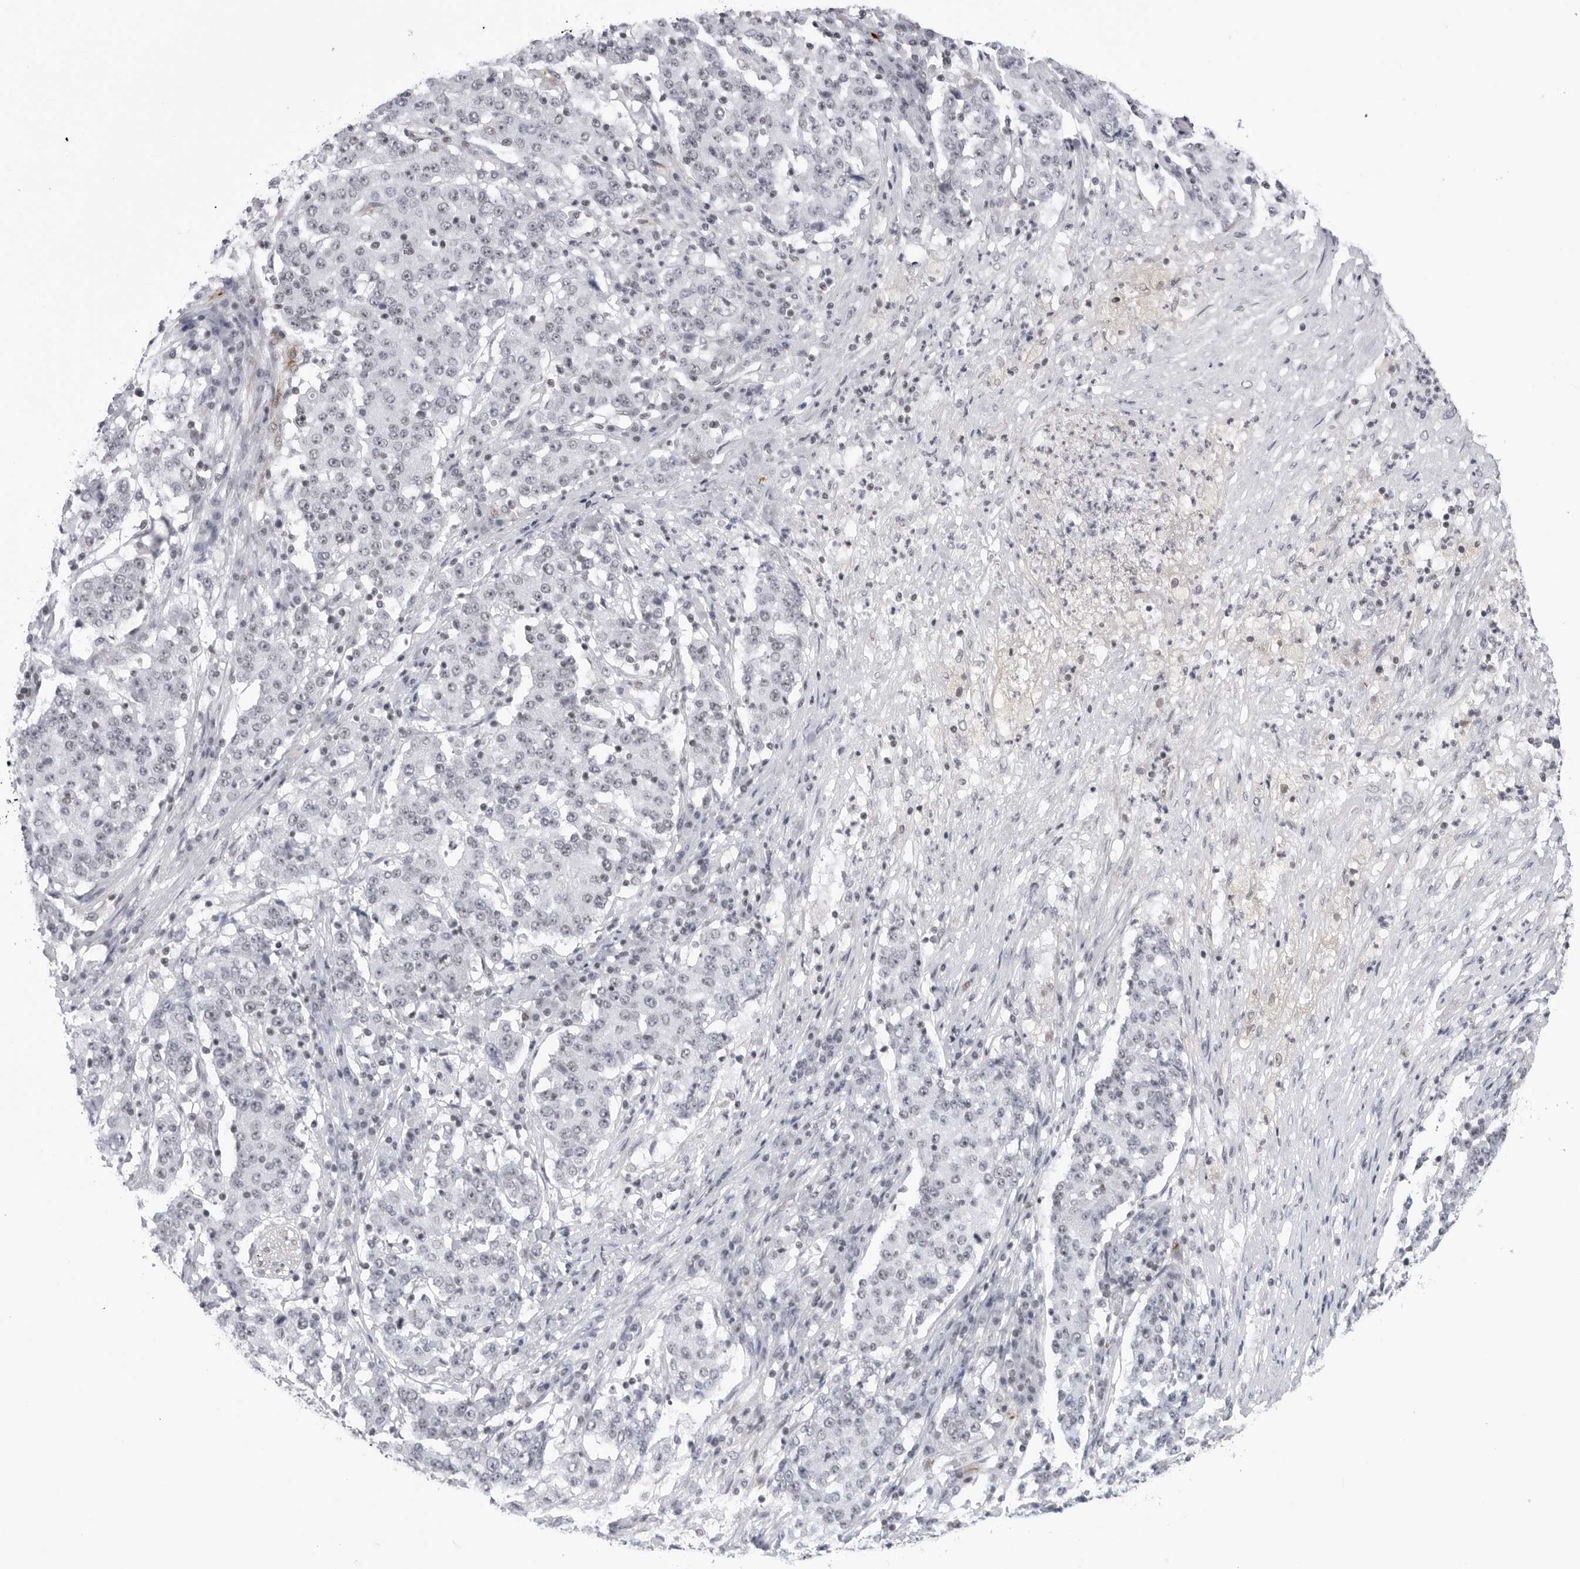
{"staining": {"intensity": "negative", "quantity": "none", "location": "none"}, "tissue": "stomach cancer", "cell_type": "Tumor cells", "image_type": "cancer", "snomed": [{"axis": "morphology", "description": "Adenocarcinoma, NOS"}, {"axis": "topography", "description": "Stomach"}], "caption": "High magnification brightfield microscopy of stomach adenocarcinoma stained with DAB (brown) and counterstained with hematoxylin (blue): tumor cells show no significant positivity.", "gene": "TRIM66", "patient": {"sex": "male", "age": 59}}